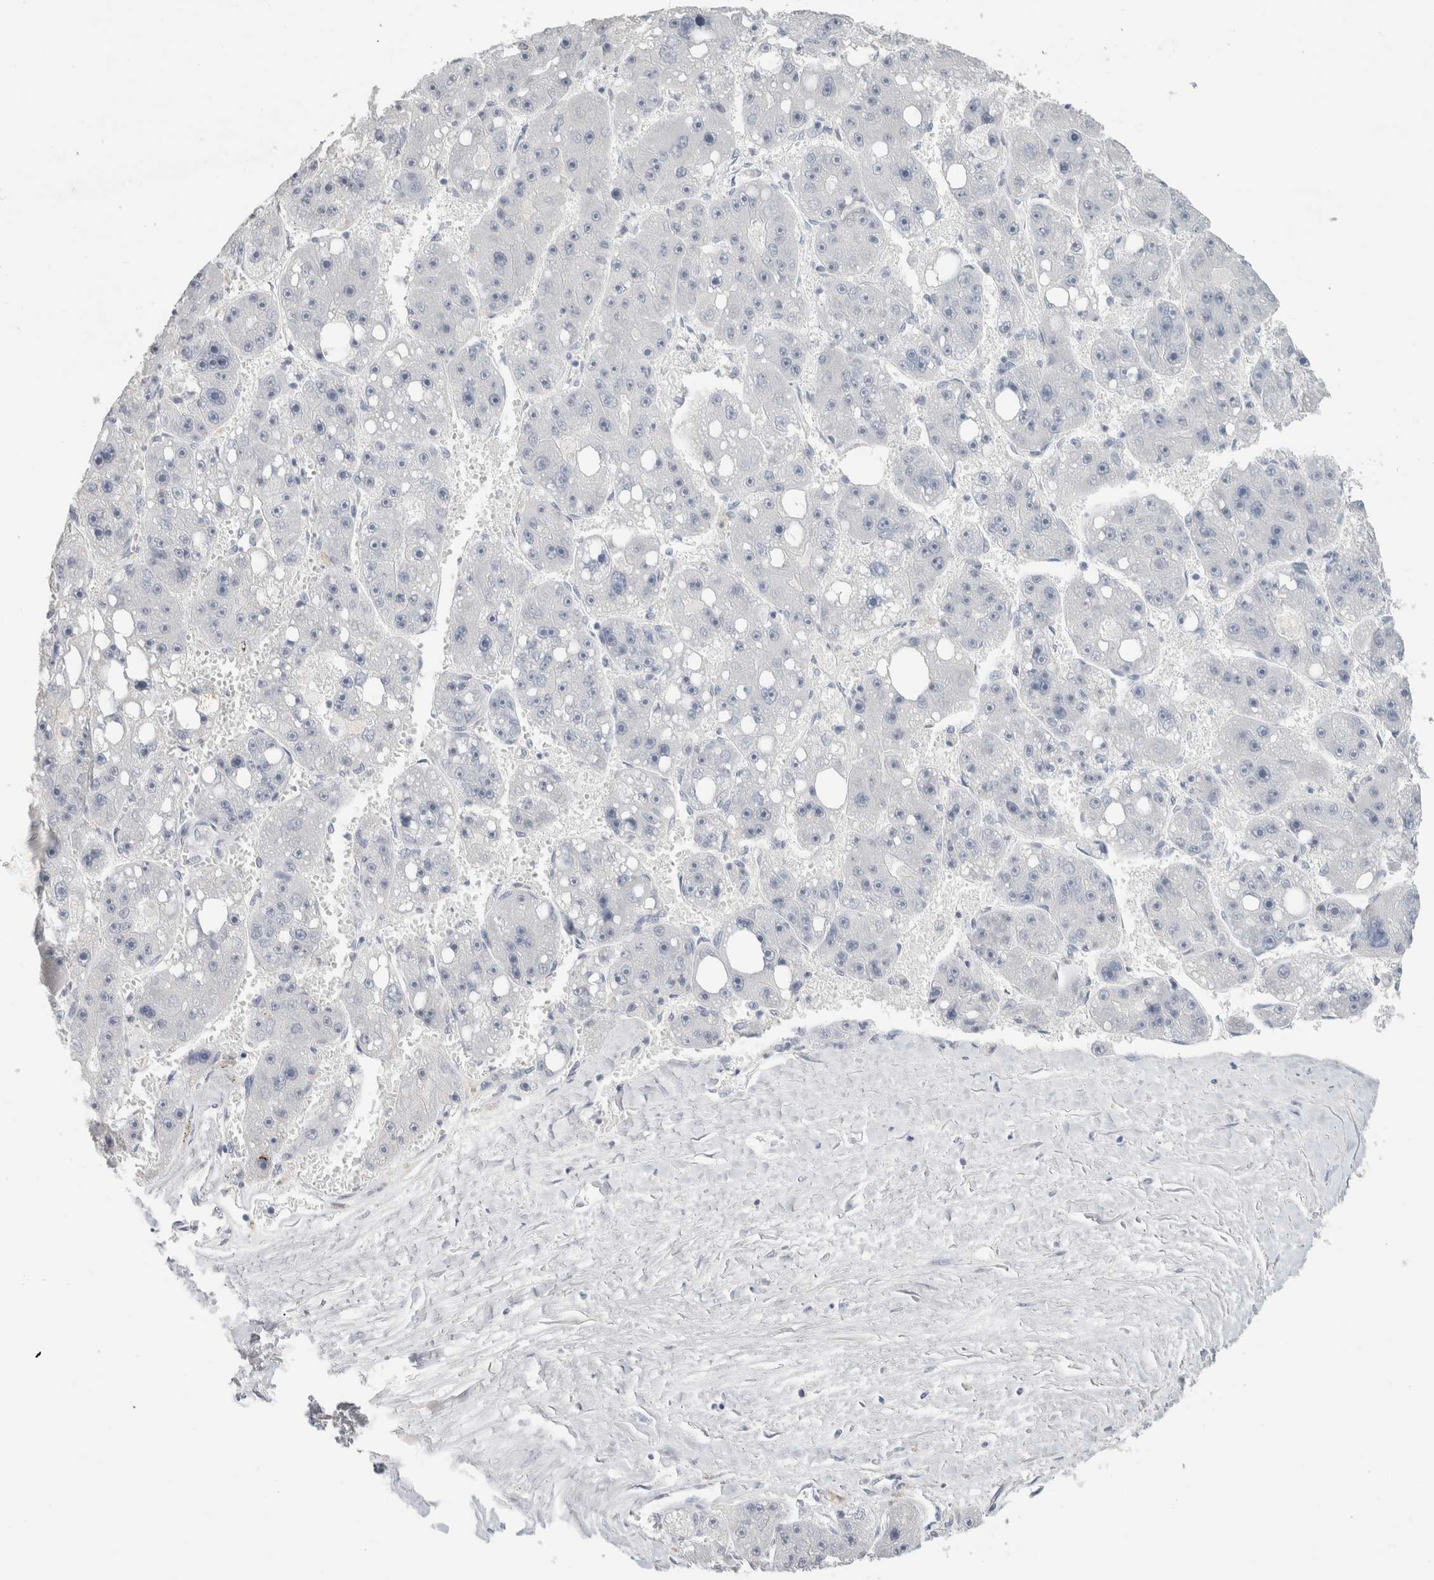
{"staining": {"intensity": "negative", "quantity": "none", "location": "none"}, "tissue": "liver cancer", "cell_type": "Tumor cells", "image_type": "cancer", "snomed": [{"axis": "morphology", "description": "Carcinoma, Hepatocellular, NOS"}, {"axis": "topography", "description": "Liver"}], "caption": "This is an IHC photomicrograph of human liver cancer (hepatocellular carcinoma). There is no positivity in tumor cells.", "gene": "SLC6A1", "patient": {"sex": "female", "age": 61}}